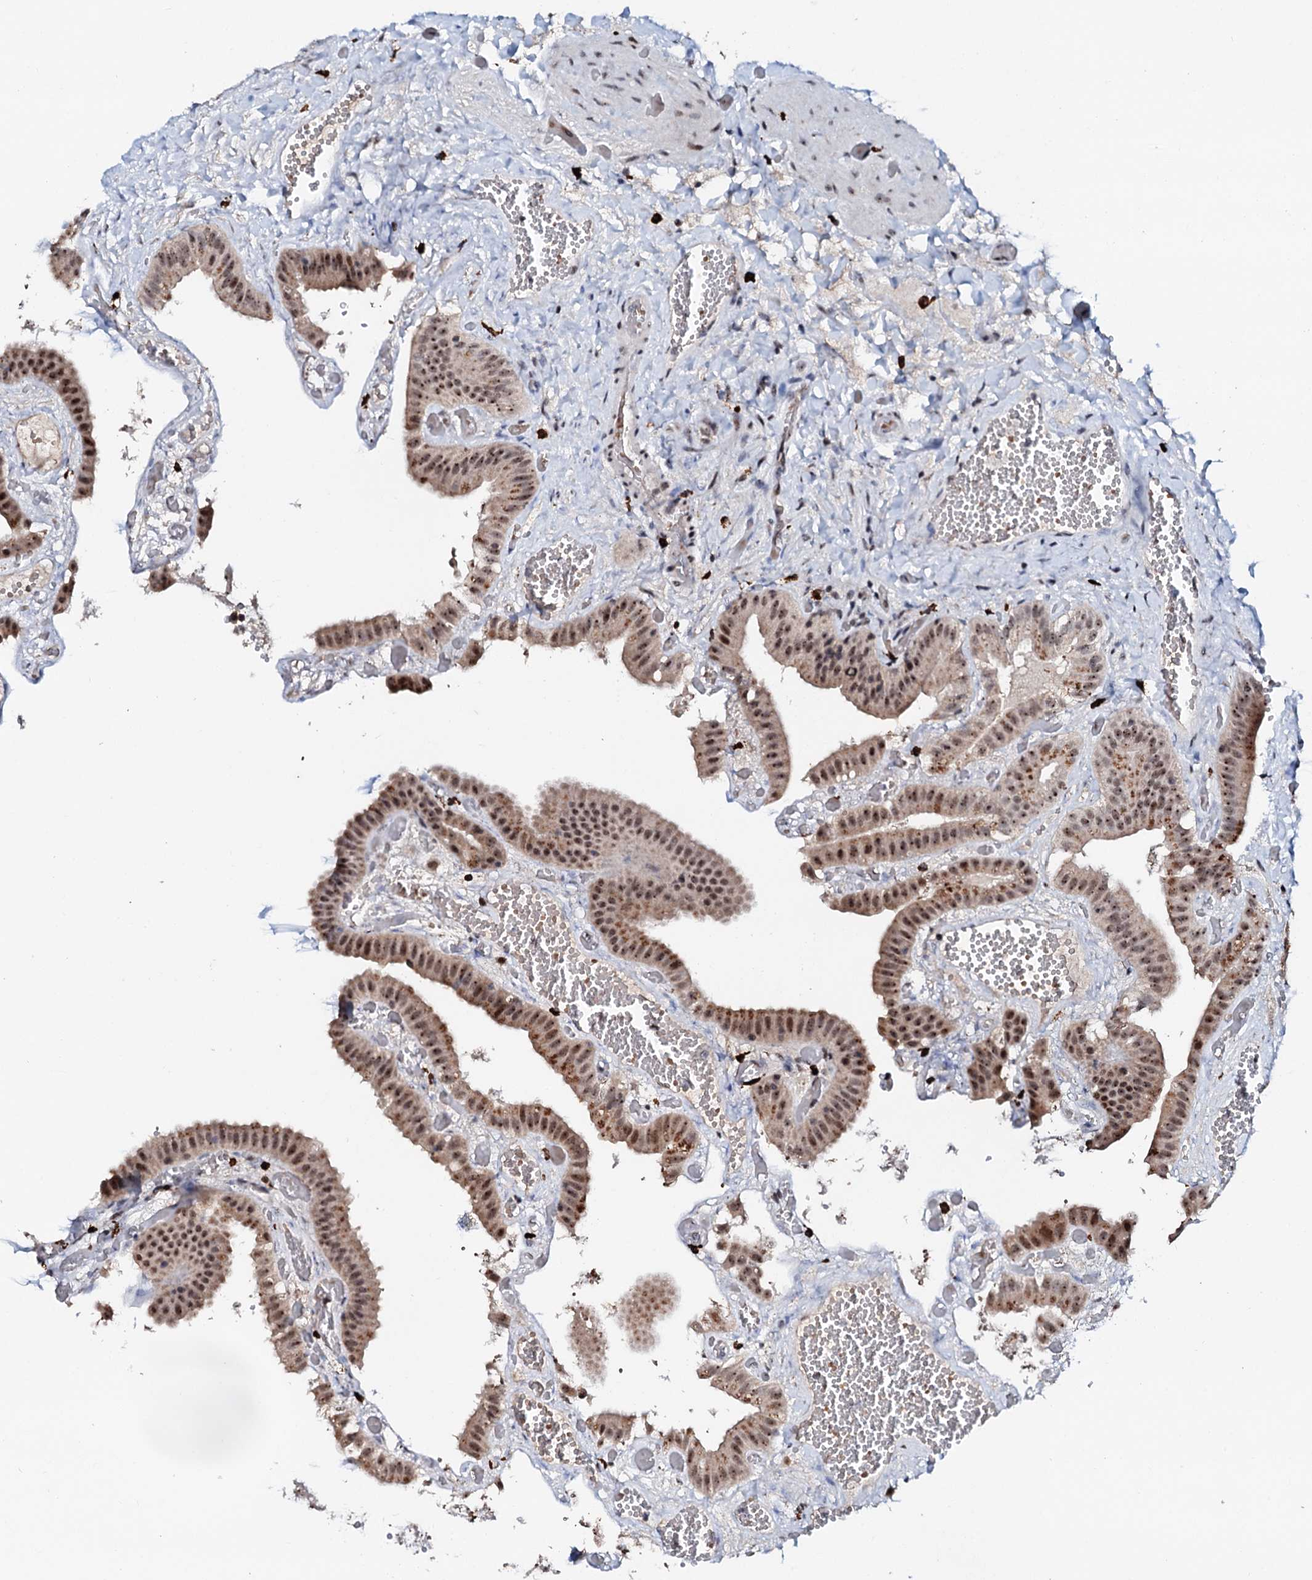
{"staining": {"intensity": "moderate", "quantity": ">75%", "location": "nuclear"}, "tissue": "gallbladder", "cell_type": "Glandular cells", "image_type": "normal", "snomed": [{"axis": "morphology", "description": "Normal tissue, NOS"}, {"axis": "topography", "description": "Gallbladder"}], "caption": "This is an image of immunohistochemistry staining of benign gallbladder, which shows moderate positivity in the nuclear of glandular cells.", "gene": "NEUROG3", "patient": {"sex": "female", "age": 64}}